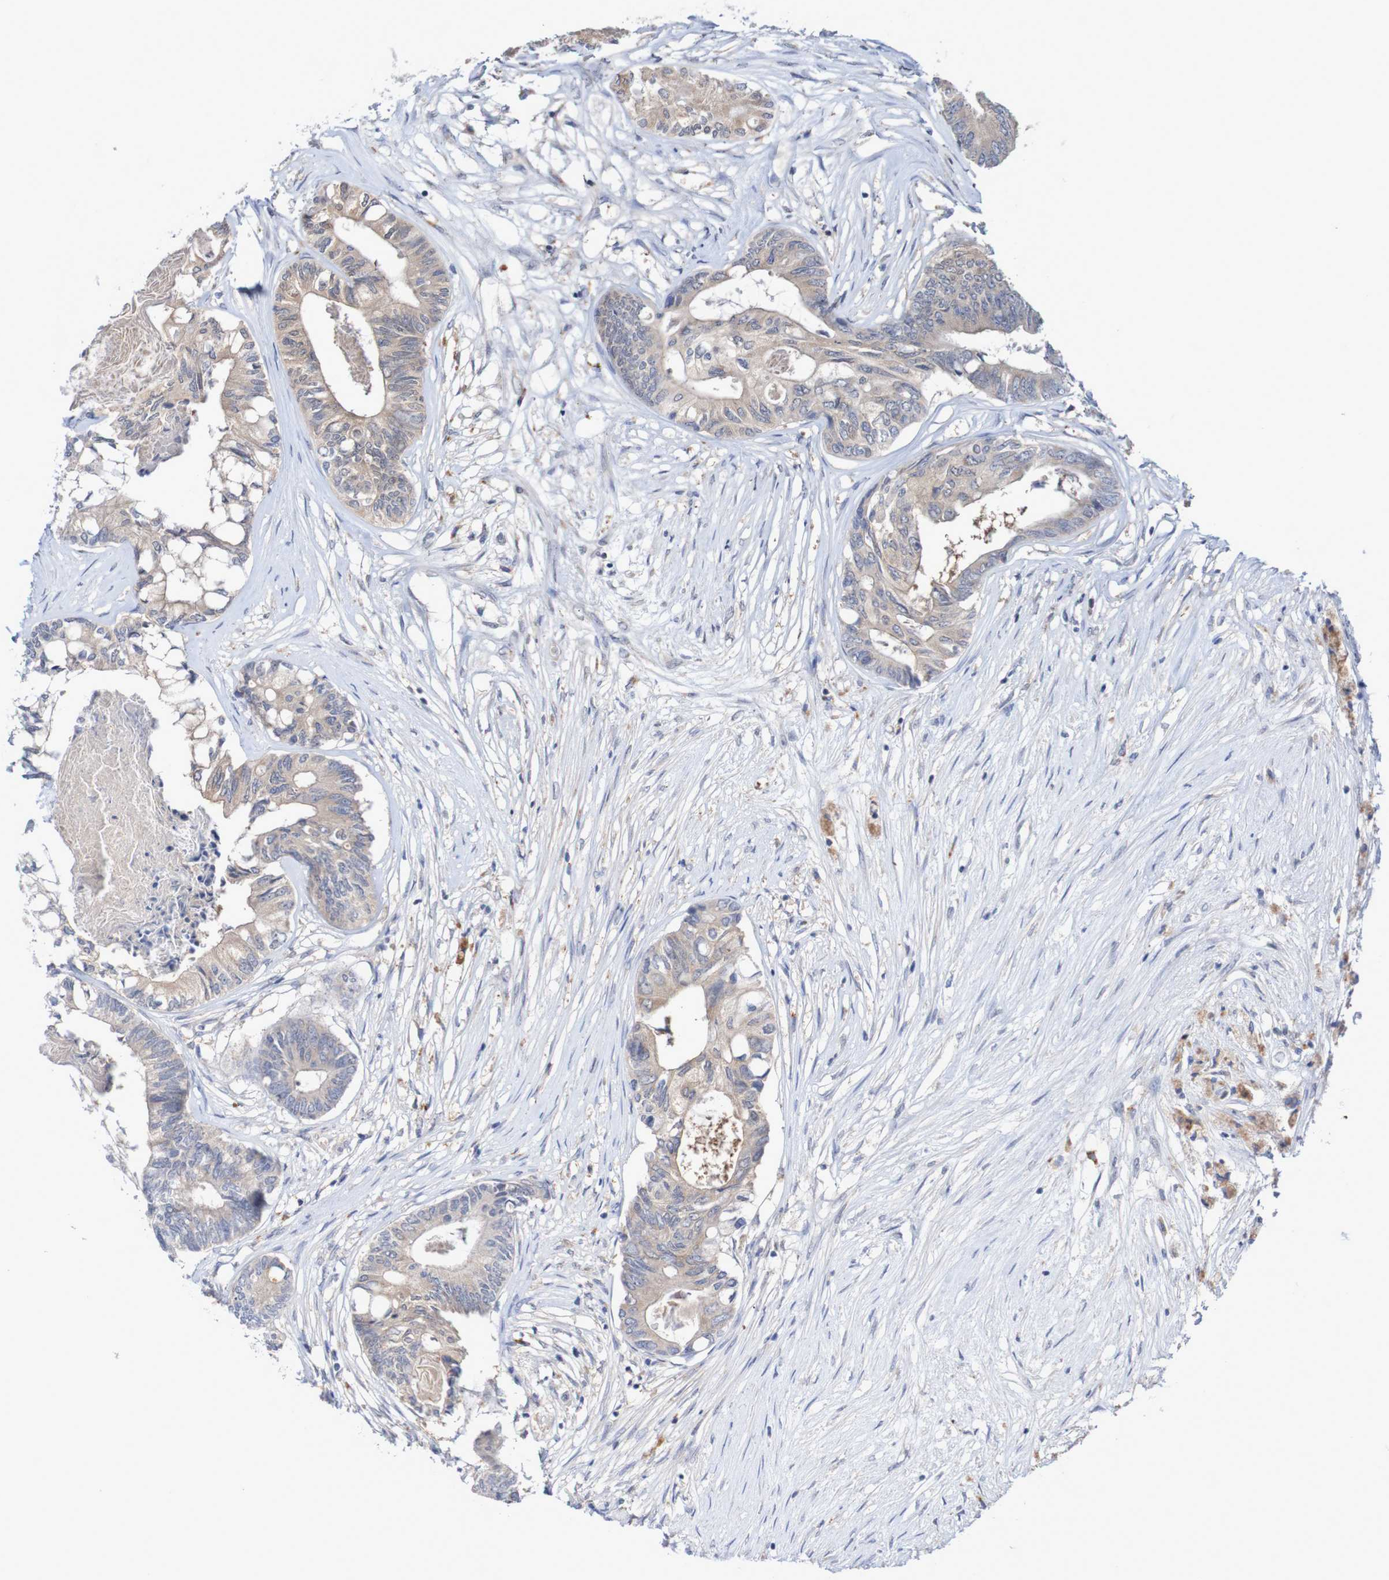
{"staining": {"intensity": "weak", "quantity": ">75%", "location": "cytoplasmic/membranous"}, "tissue": "colorectal cancer", "cell_type": "Tumor cells", "image_type": "cancer", "snomed": [{"axis": "morphology", "description": "Adenocarcinoma, NOS"}, {"axis": "topography", "description": "Rectum"}], "caption": "The micrograph exhibits immunohistochemical staining of colorectal adenocarcinoma. There is weak cytoplasmic/membranous positivity is present in about >75% of tumor cells. (DAB IHC with brightfield microscopy, high magnification).", "gene": "PHPT1", "patient": {"sex": "male", "age": 63}}